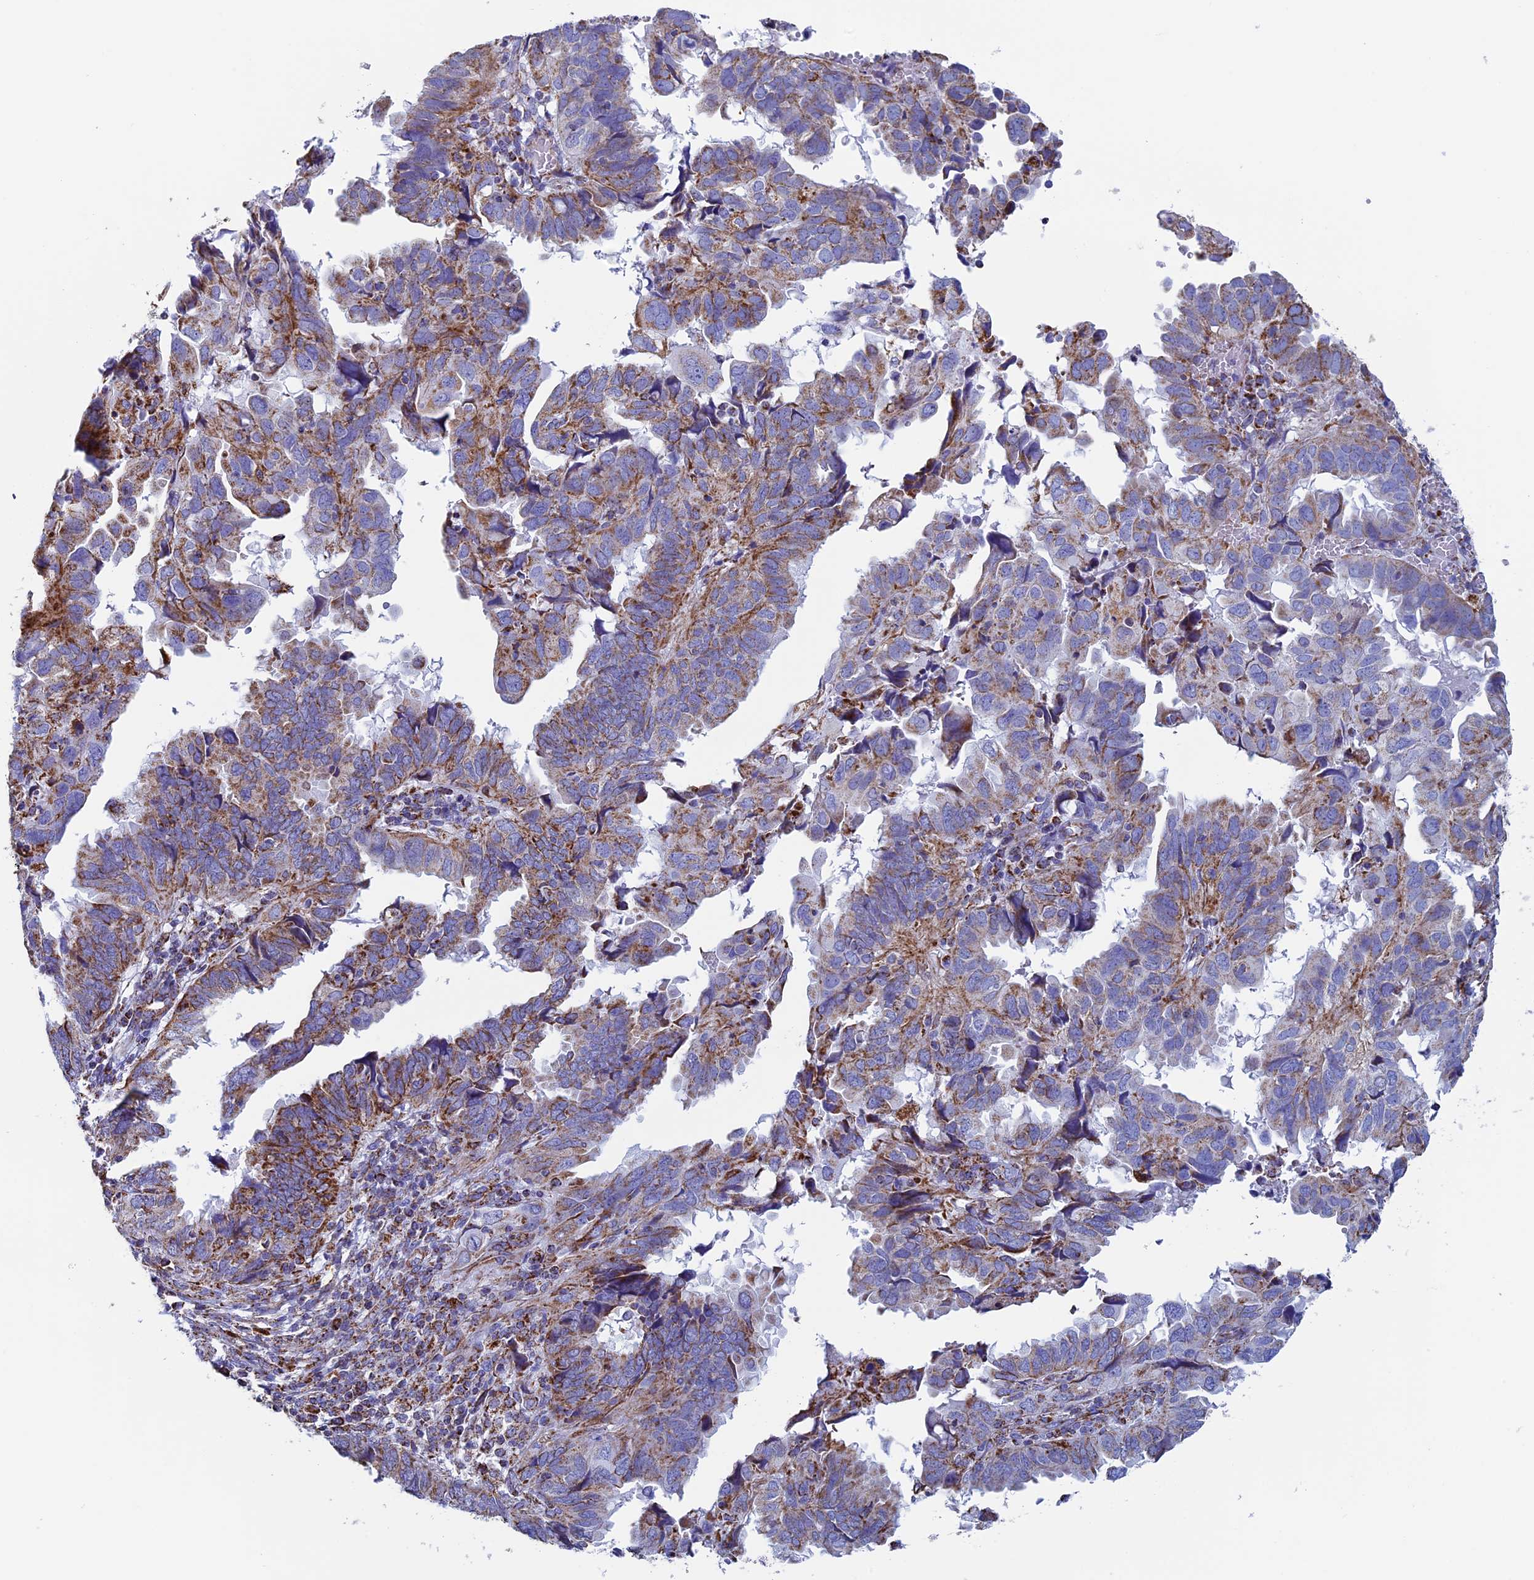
{"staining": {"intensity": "moderate", "quantity": ">75%", "location": "cytoplasmic/membranous"}, "tissue": "endometrial cancer", "cell_type": "Tumor cells", "image_type": "cancer", "snomed": [{"axis": "morphology", "description": "Adenocarcinoma, NOS"}, {"axis": "topography", "description": "Uterus"}], "caption": "Protein staining of adenocarcinoma (endometrial) tissue displays moderate cytoplasmic/membranous expression in about >75% of tumor cells.", "gene": "UQCRFS1", "patient": {"sex": "female", "age": 77}}